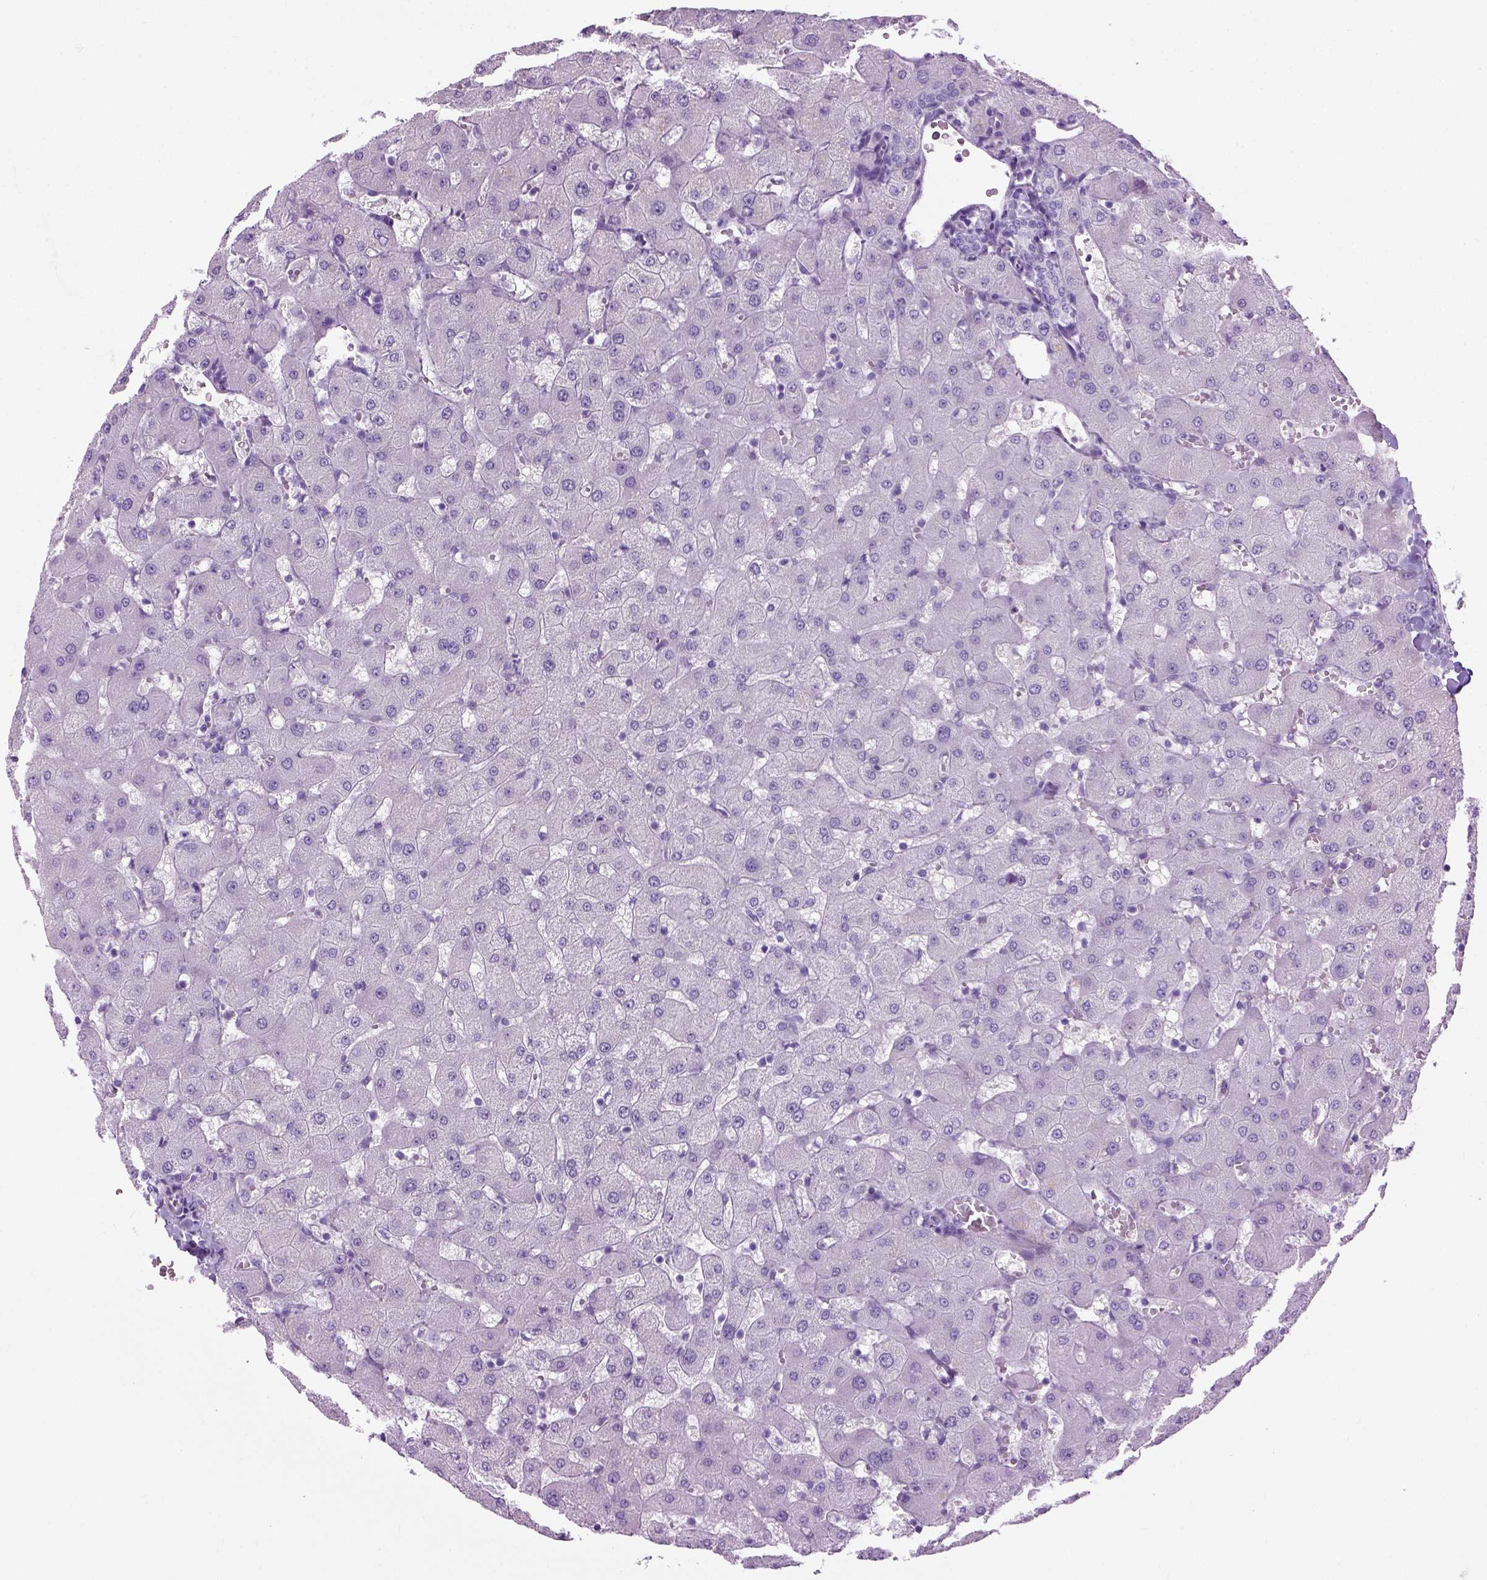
{"staining": {"intensity": "negative", "quantity": "none", "location": "none"}, "tissue": "liver", "cell_type": "Cholangiocytes", "image_type": "normal", "snomed": [{"axis": "morphology", "description": "Normal tissue, NOS"}, {"axis": "topography", "description": "Liver"}], "caption": "Cholangiocytes show no significant staining in benign liver.", "gene": "GABRB2", "patient": {"sex": "female", "age": 63}}